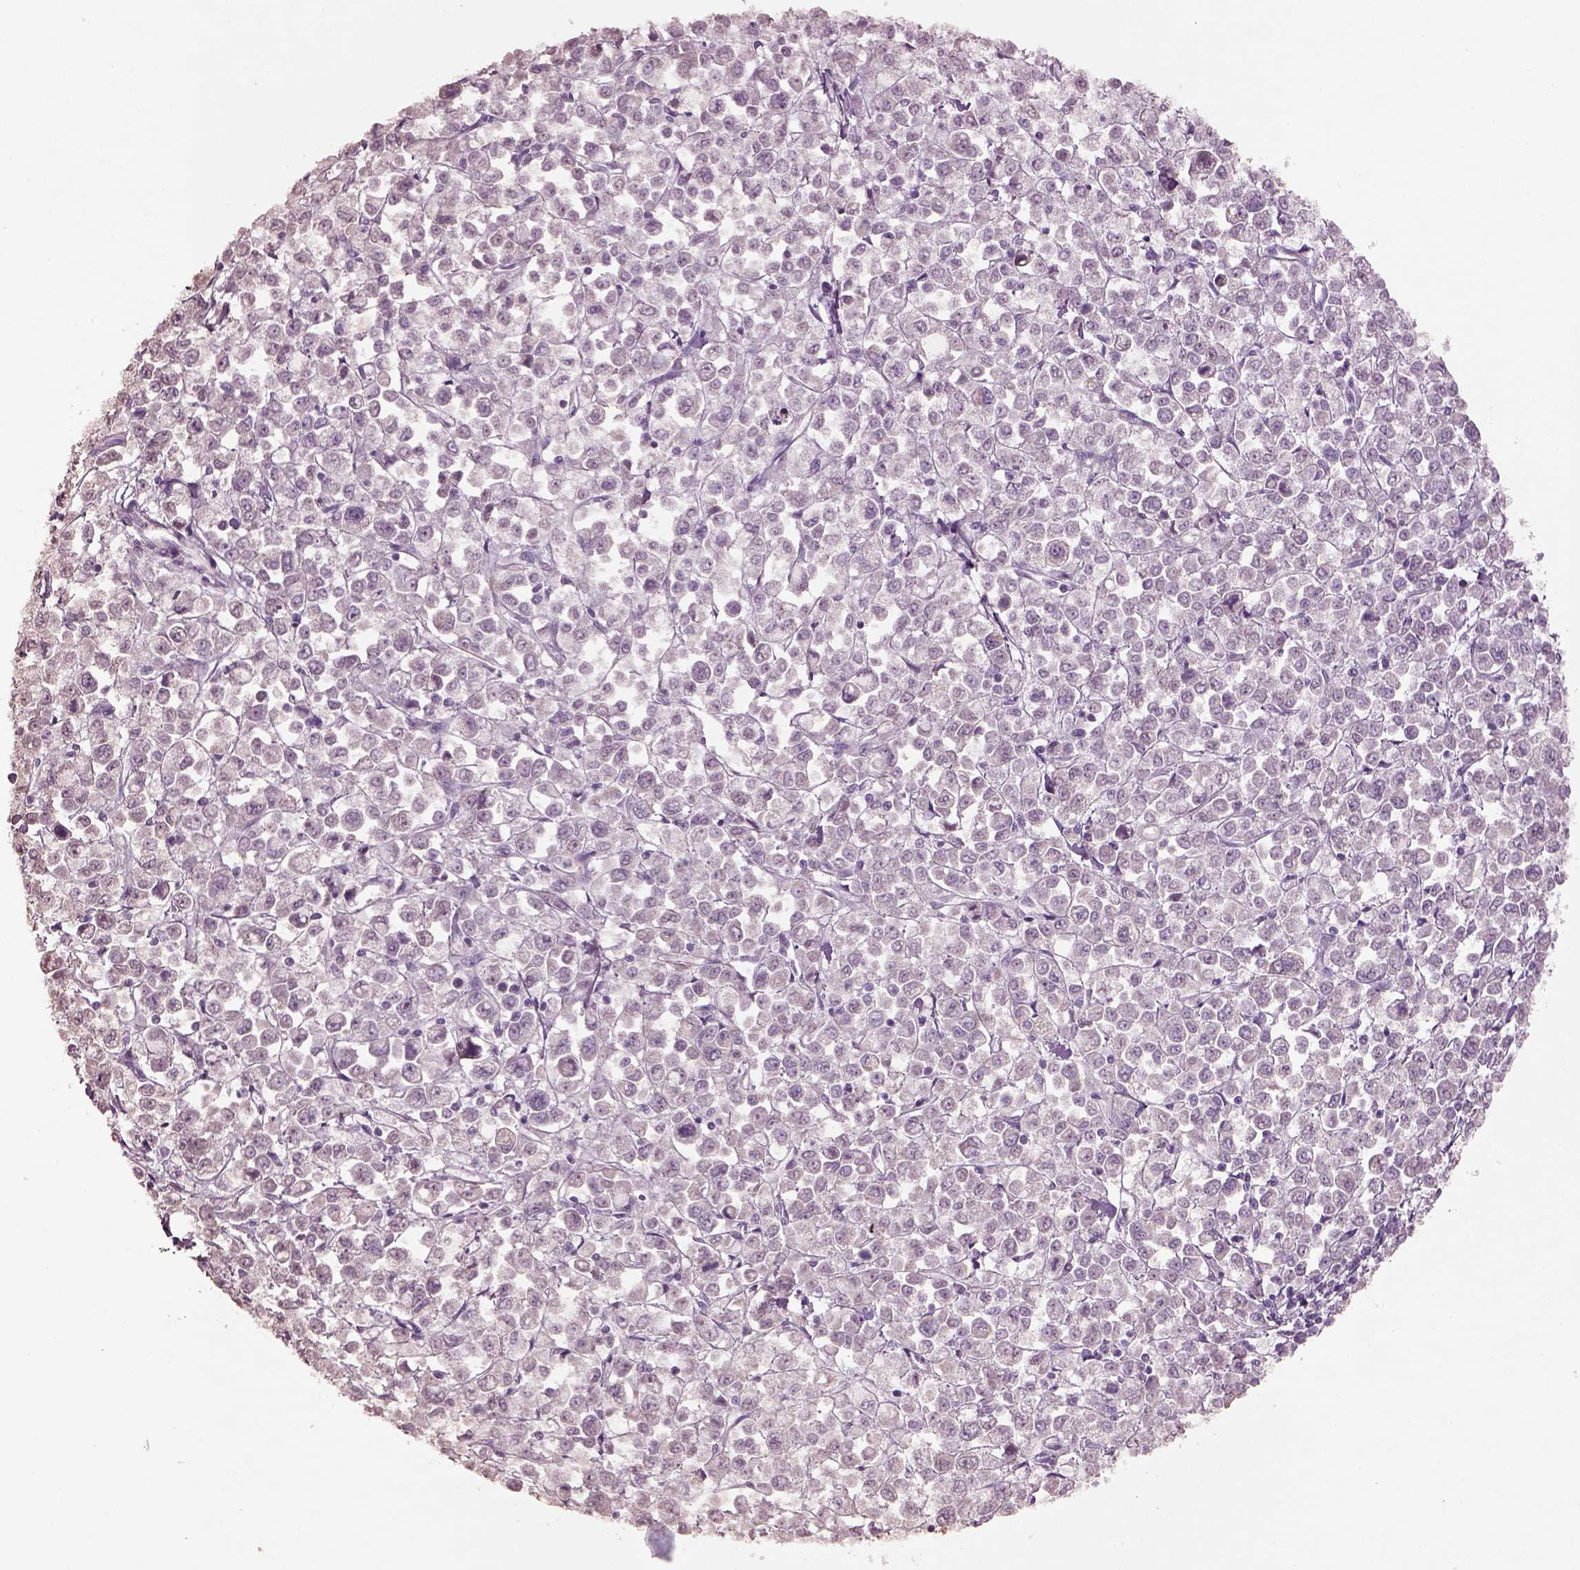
{"staining": {"intensity": "negative", "quantity": "none", "location": "none"}, "tissue": "stomach cancer", "cell_type": "Tumor cells", "image_type": "cancer", "snomed": [{"axis": "morphology", "description": "Adenocarcinoma, NOS"}, {"axis": "topography", "description": "Stomach, upper"}], "caption": "High magnification brightfield microscopy of adenocarcinoma (stomach) stained with DAB (brown) and counterstained with hematoxylin (blue): tumor cells show no significant staining.", "gene": "KCNIP3", "patient": {"sex": "male", "age": 70}}